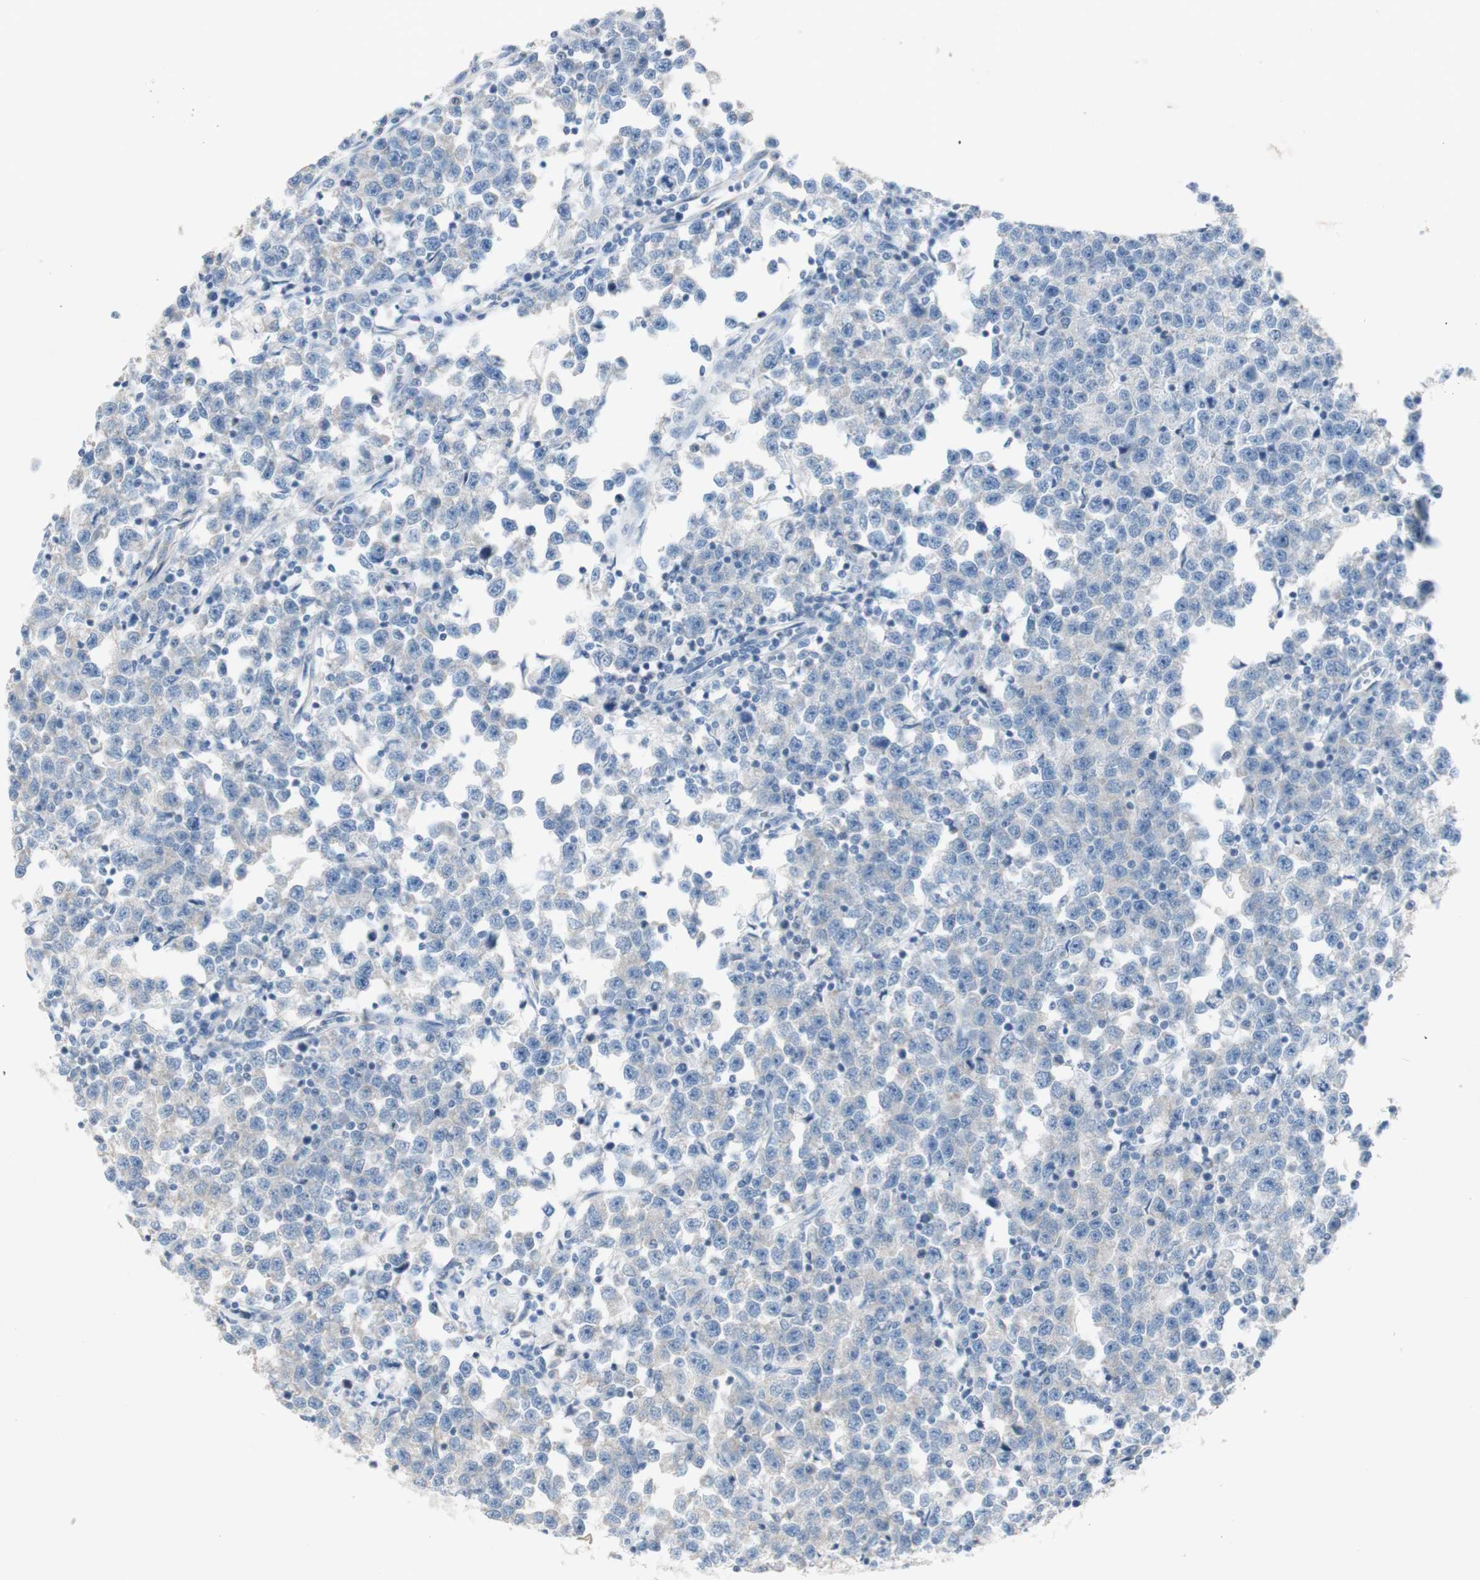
{"staining": {"intensity": "negative", "quantity": "none", "location": "none"}, "tissue": "testis cancer", "cell_type": "Tumor cells", "image_type": "cancer", "snomed": [{"axis": "morphology", "description": "Seminoma, NOS"}, {"axis": "topography", "description": "Testis"}], "caption": "High power microscopy micrograph of an immunohistochemistry histopathology image of seminoma (testis), revealing no significant expression in tumor cells. The staining was performed using DAB (3,3'-diaminobenzidine) to visualize the protein expression in brown, while the nuclei were stained in blue with hematoxylin (Magnification: 20x).", "gene": "ART3", "patient": {"sex": "male", "age": 43}}